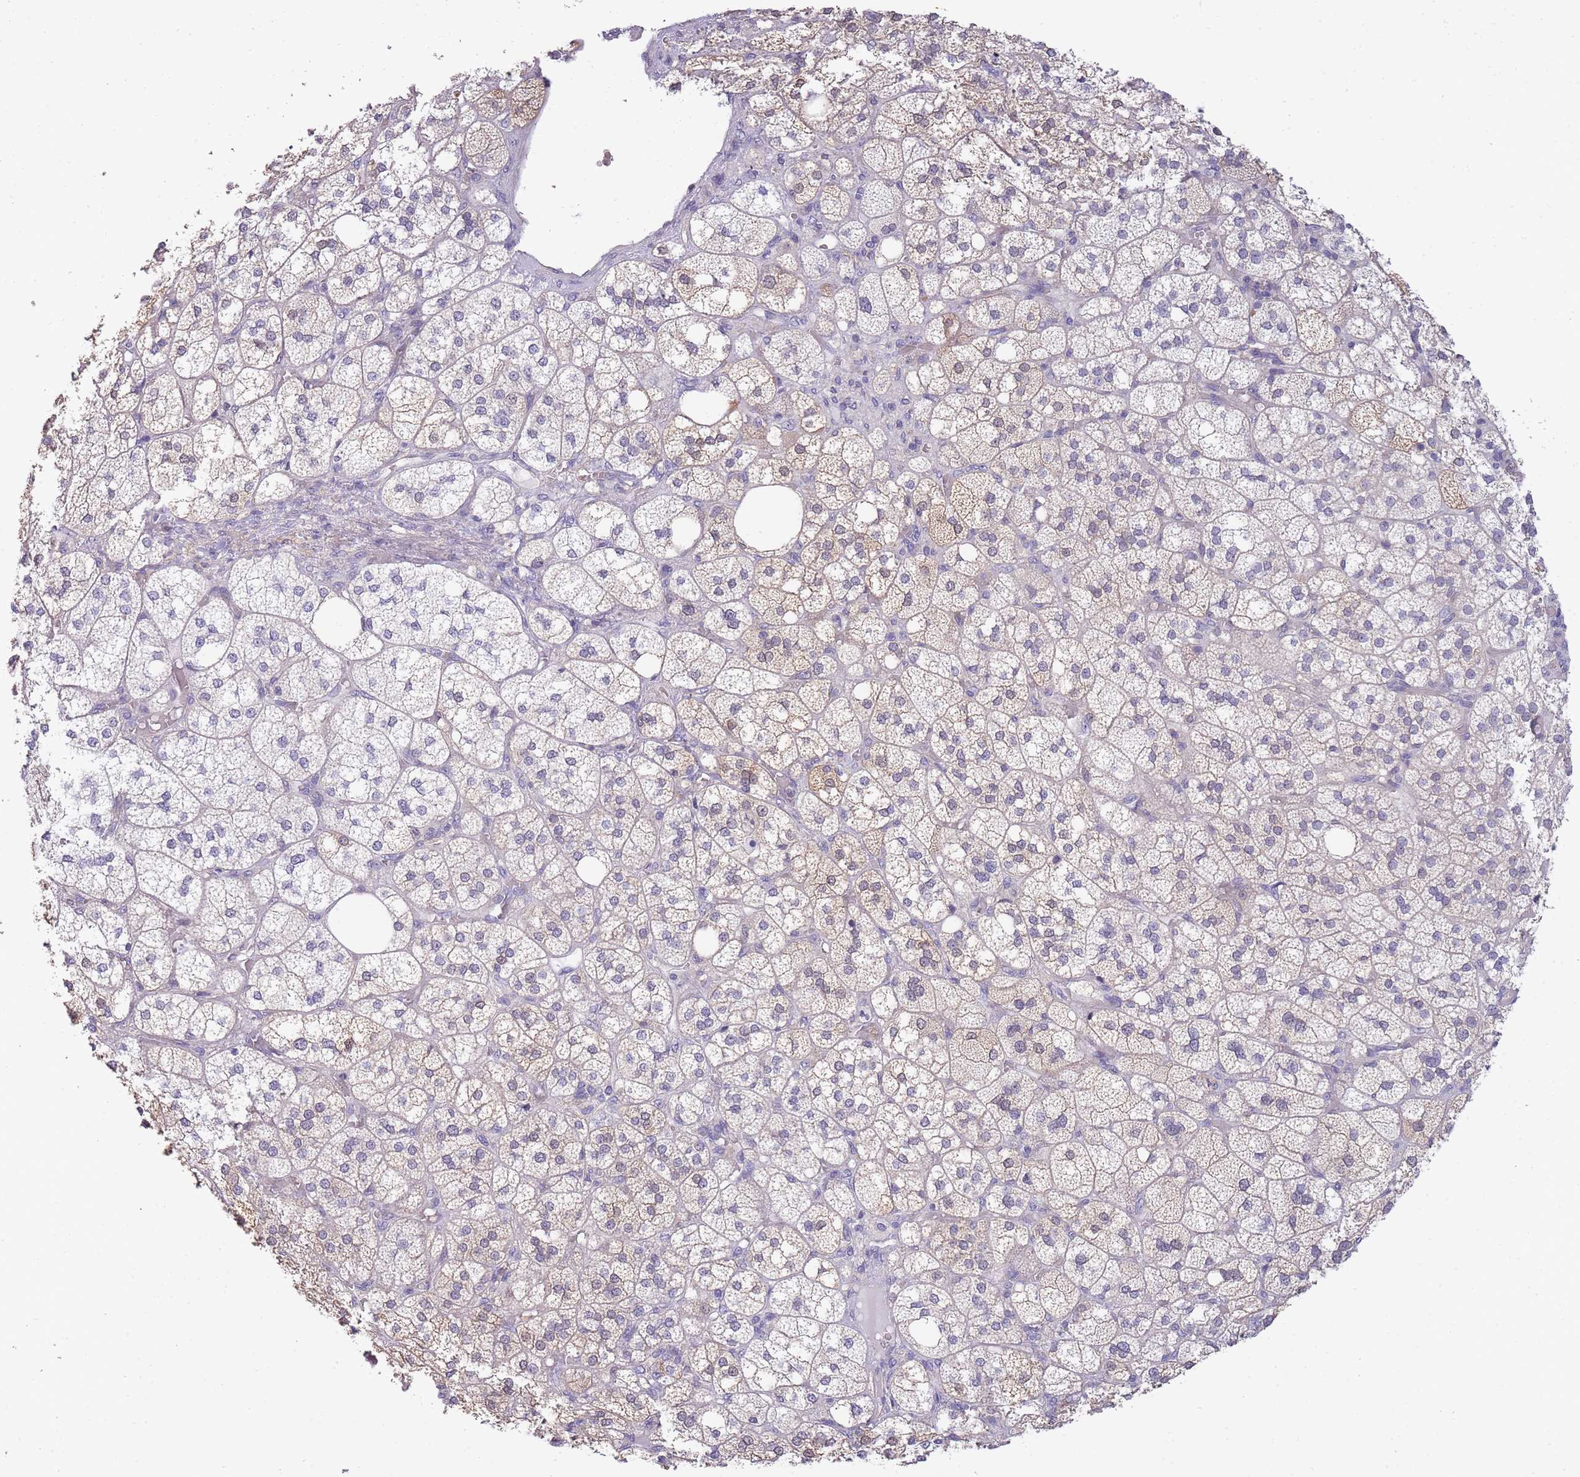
{"staining": {"intensity": "weak", "quantity": "25%-75%", "location": "cytoplasmic/membranous,nuclear"}, "tissue": "adrenal gland", "cell_type": "Glandular cells", "image_type": "normal", "snomed": [{"axis": "morphology", "description": "Normal tissue, NOS"}, {"axis": "topography", "description": "Adrenal gland"}], "caption": "Adrenal gland stained with DAB (3,3'-diaminobenzidine) immunohistochemistry (IHC) displays low levels of weak cytoplasmic/membranous,nuclear expression in approximately 25%-75% of glandular cells.", "gene": "SMC6", "patient": {"sex": "male", "age": 61}}